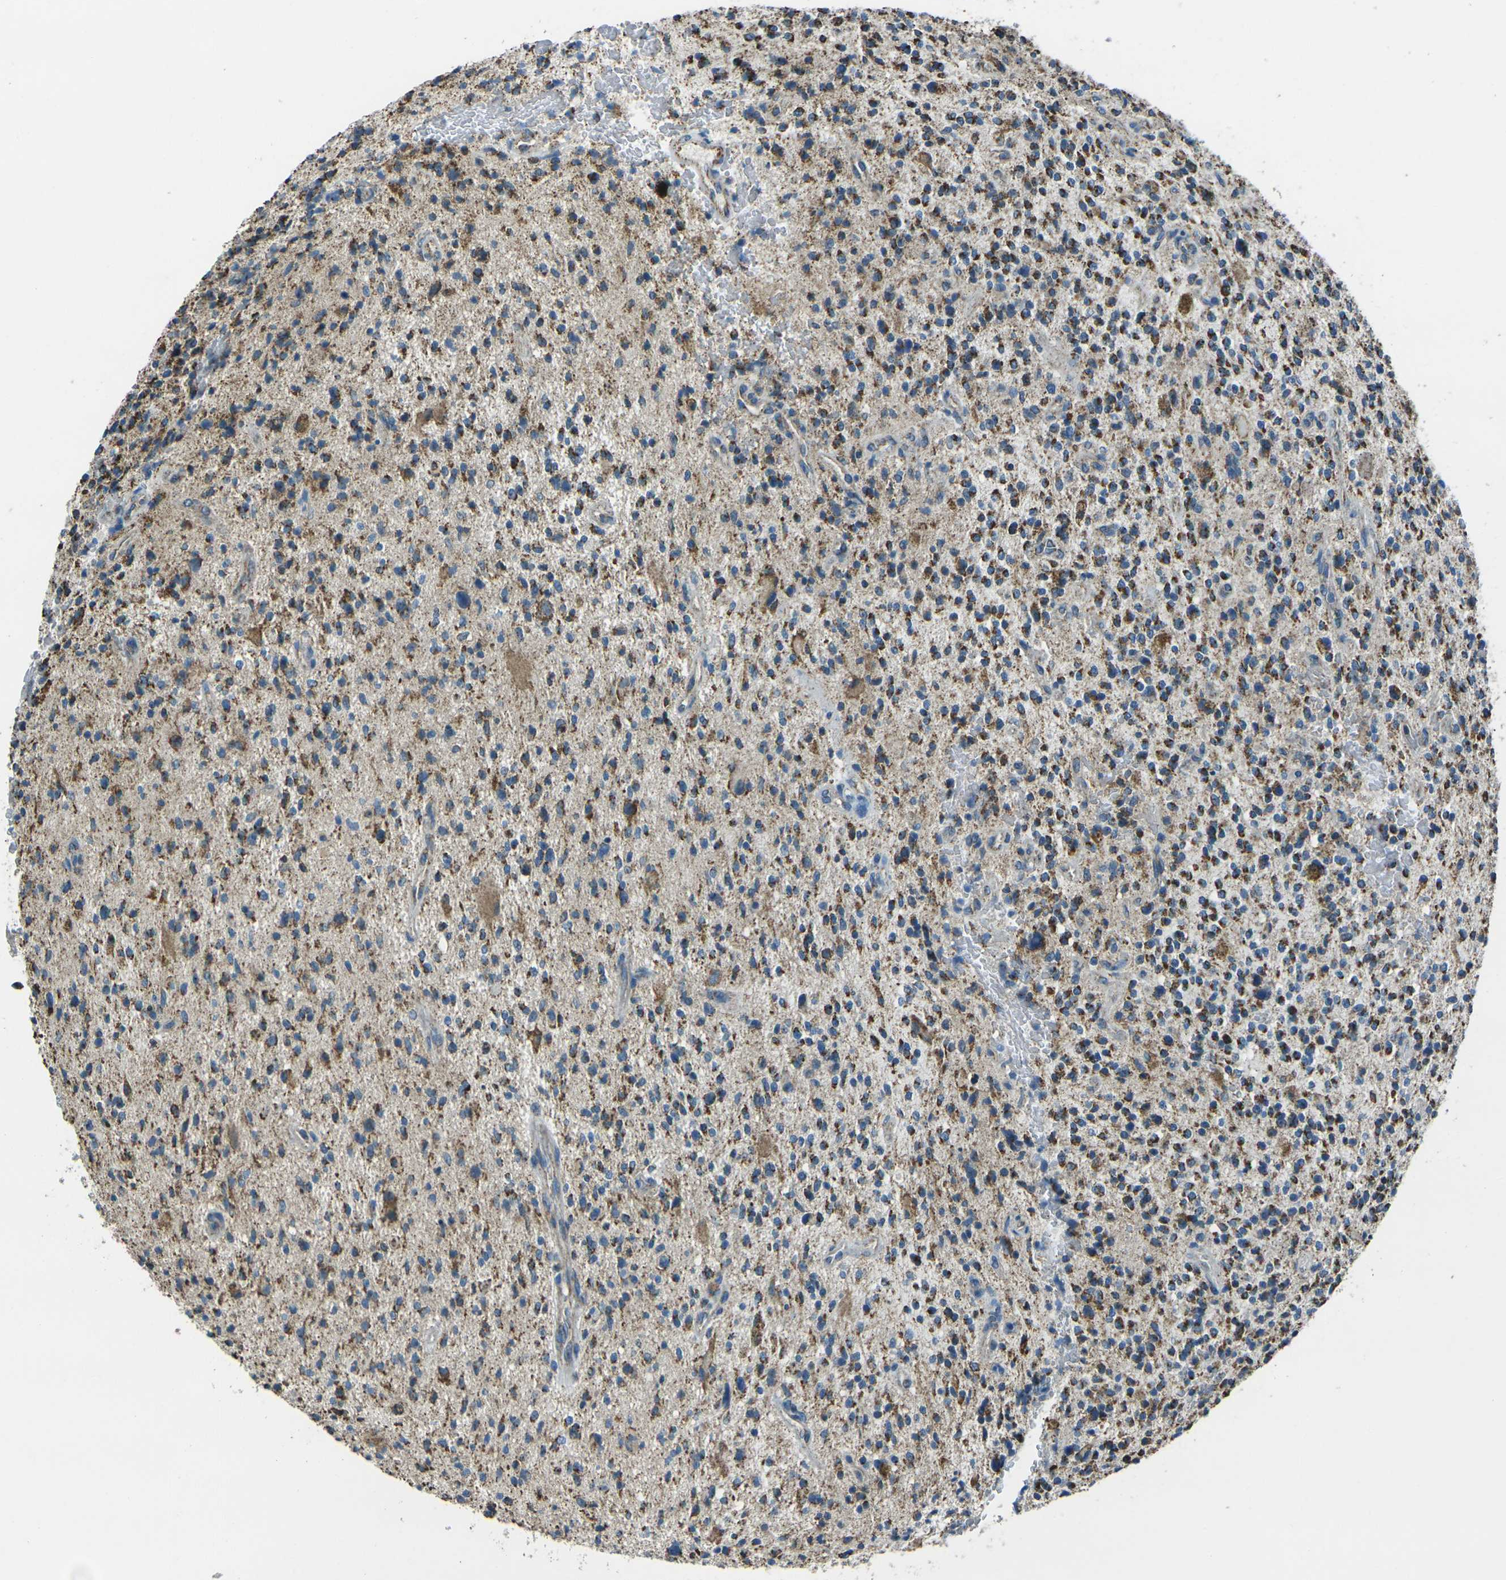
{"staining": {"intensity": "strong", "quantity": "25%-75%", "location": "cytoplasmic/membranous"}, "tissue": "glioma", "cell_type": "Tumor cells", "image_type": "cancer", "snomed": [{"axis": "morphology", "description": "Glioma, malignant, High grade"}, {"axis": "topography", "description": "Brain"}], "caption": "Malignant glioma (high-grade) tissue exhibits strong cytoplasmic/membranous staining in approximately 25%-75% of tumor cells, visualized by immunohistochemistry. Ihc stains the protein of interest in brown and the nuclei are stained blue.", "gene": "IRF3", "patient": {"sex": "male", "age": 48}}